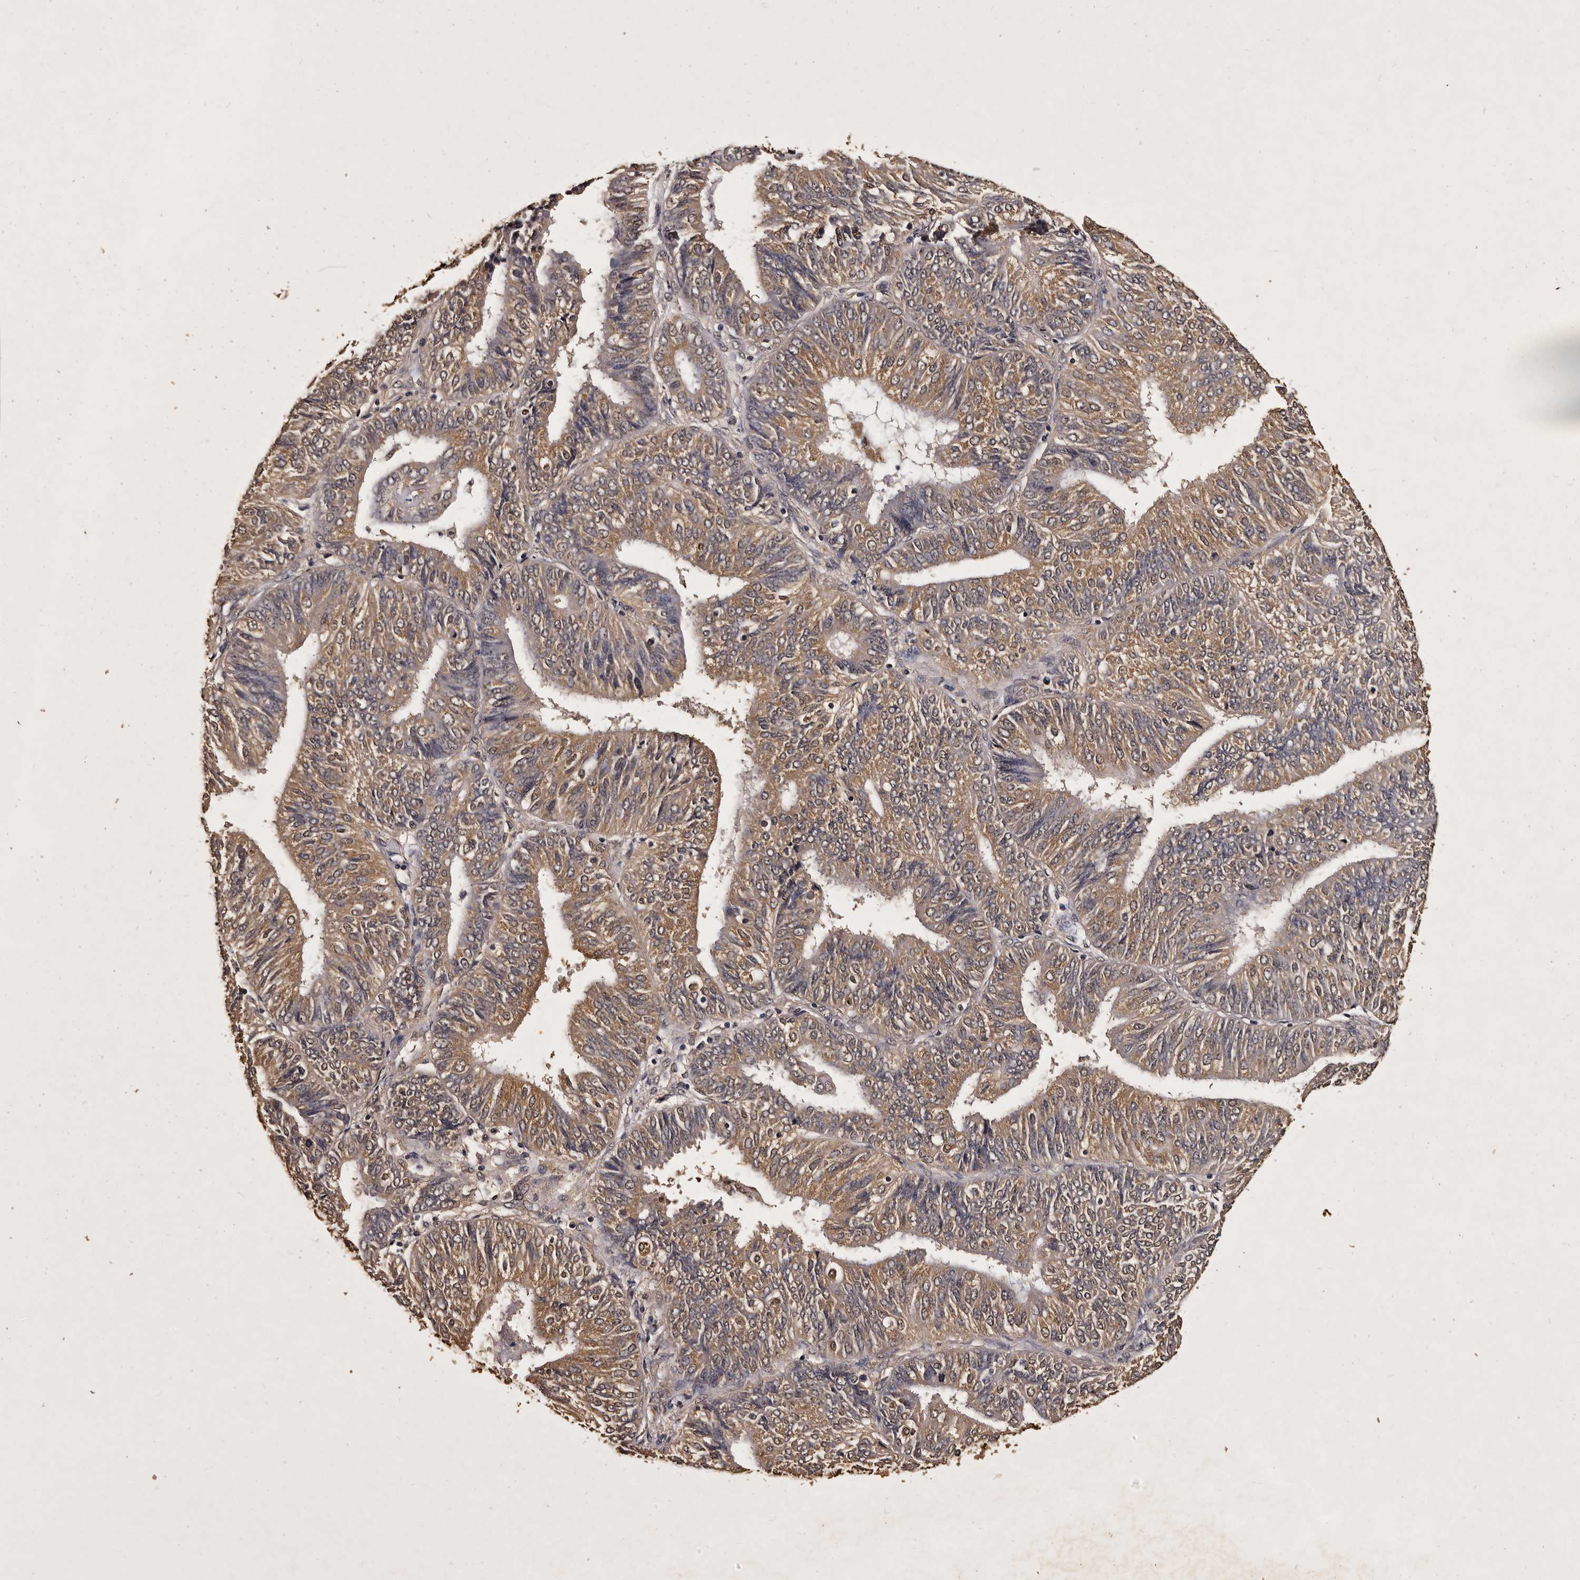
{"staining": {"intensity": "moderate", "quantity": ">75%", "location": "cytoplasmic/membranous"}, "tissue": "endometrial cancer", "cell_type": "Tumor cells", "image_type": "cancer", "snomed": [{"axis": "morphology", "description": "Adenocarcinoma, NOS"}, {"axis": "topography", "description": "Endometrium"}], "caption": "Brown immunohistochemical staining in human endometrial adenocarcinoma exhibits moderate cytoplasmic/membranous expression in approximately >75% of tumor cells.", "gene": "PARS2", "patient": {"sex": "female", "age": 58}}